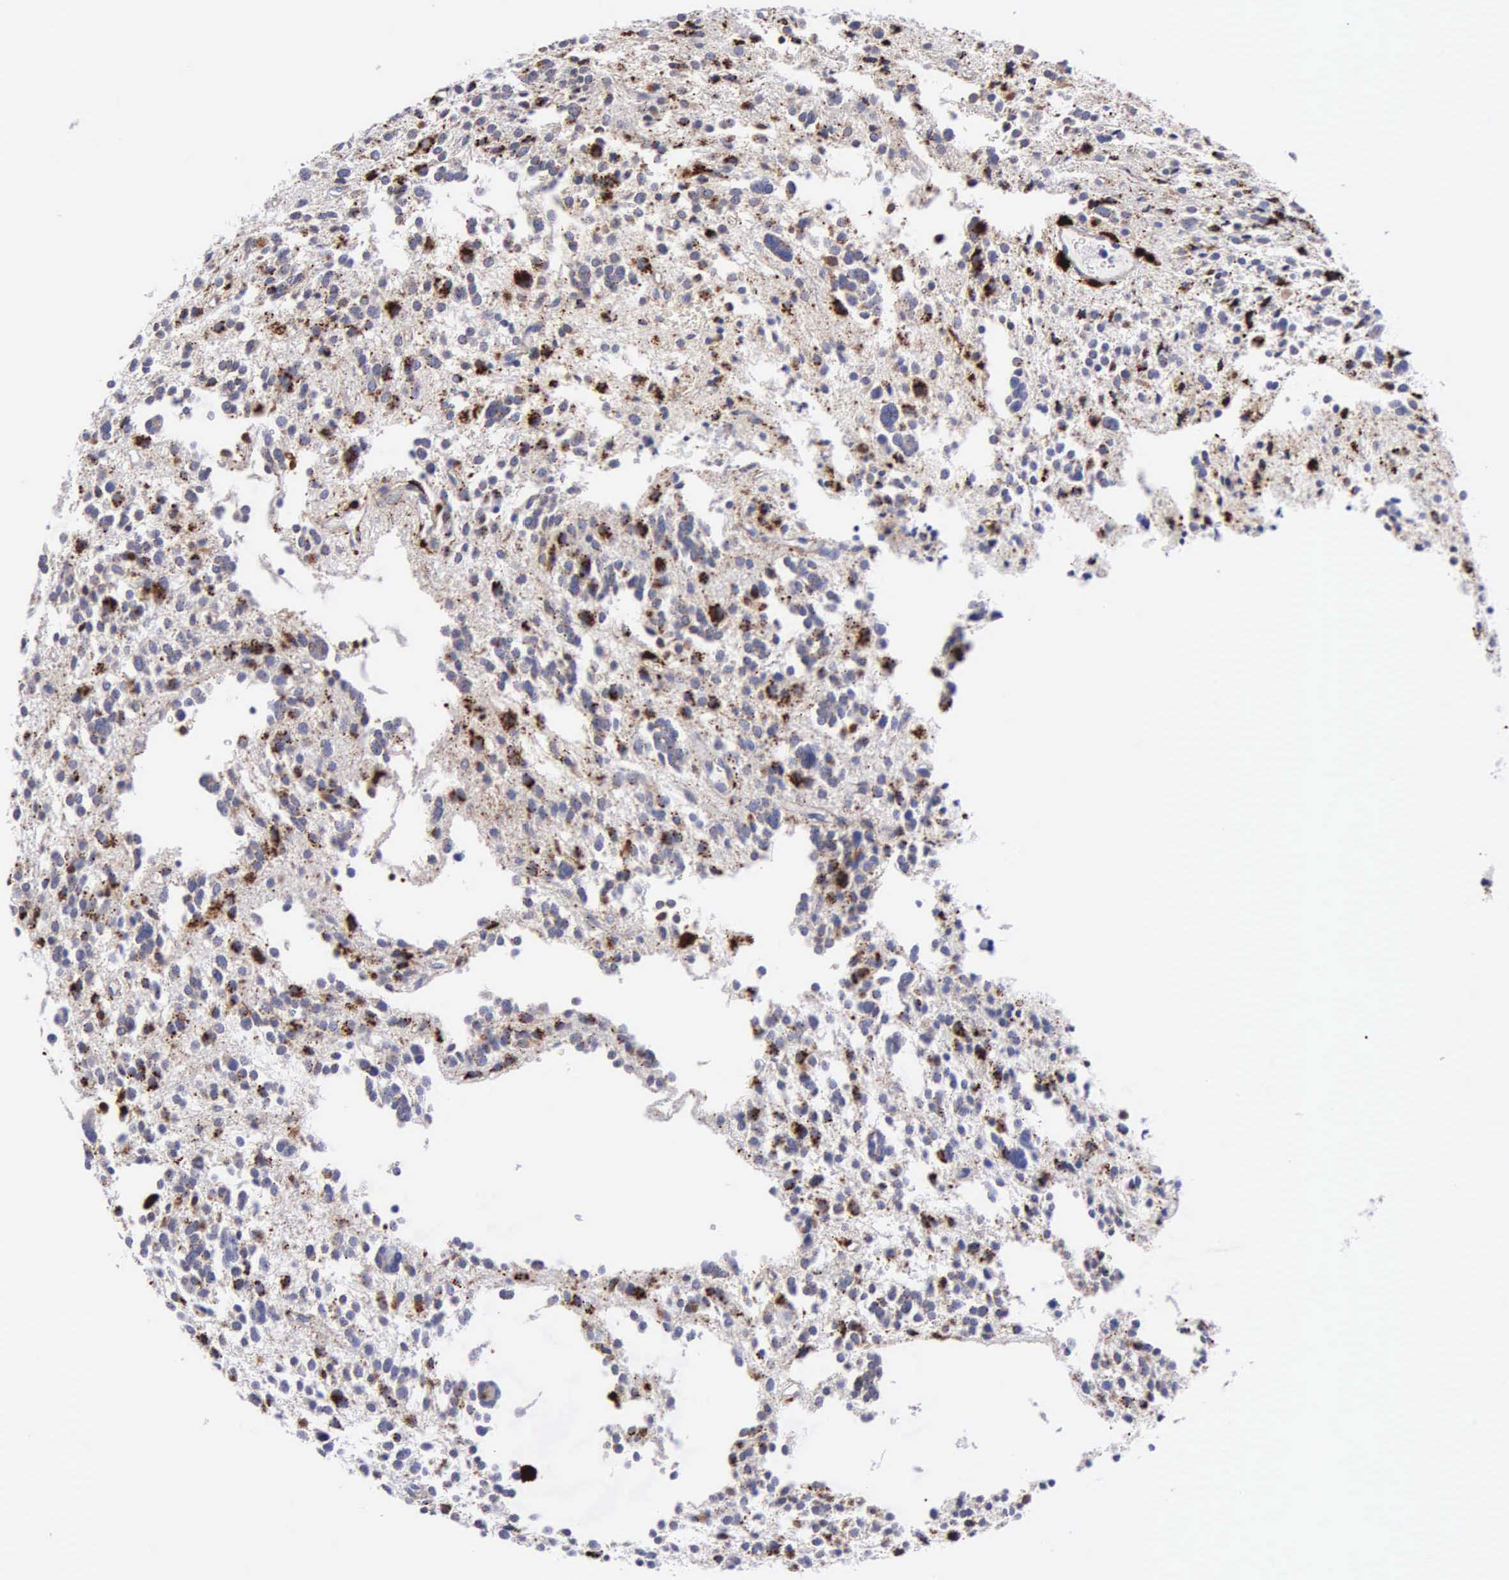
{"staining": {"intensity": "moderate", "quantity": "<25%", "location": "cytoplasmic/membranous"}, "tissue": "glioma", "cell_type": "Tumor cells", "image_type": "cancer", "snomed": [{"axis": "morphology", "description": "Glioma, malignant, Low grade"}, {"axis": "topography", "description": "Brain"}], "caption": "Moderate cytoplasmic/membranous protein staining is identified in approximately <25% of tumor cells in glioma.", "gene": "CTSH", "patient": {"sex": "female", "age": 36}}